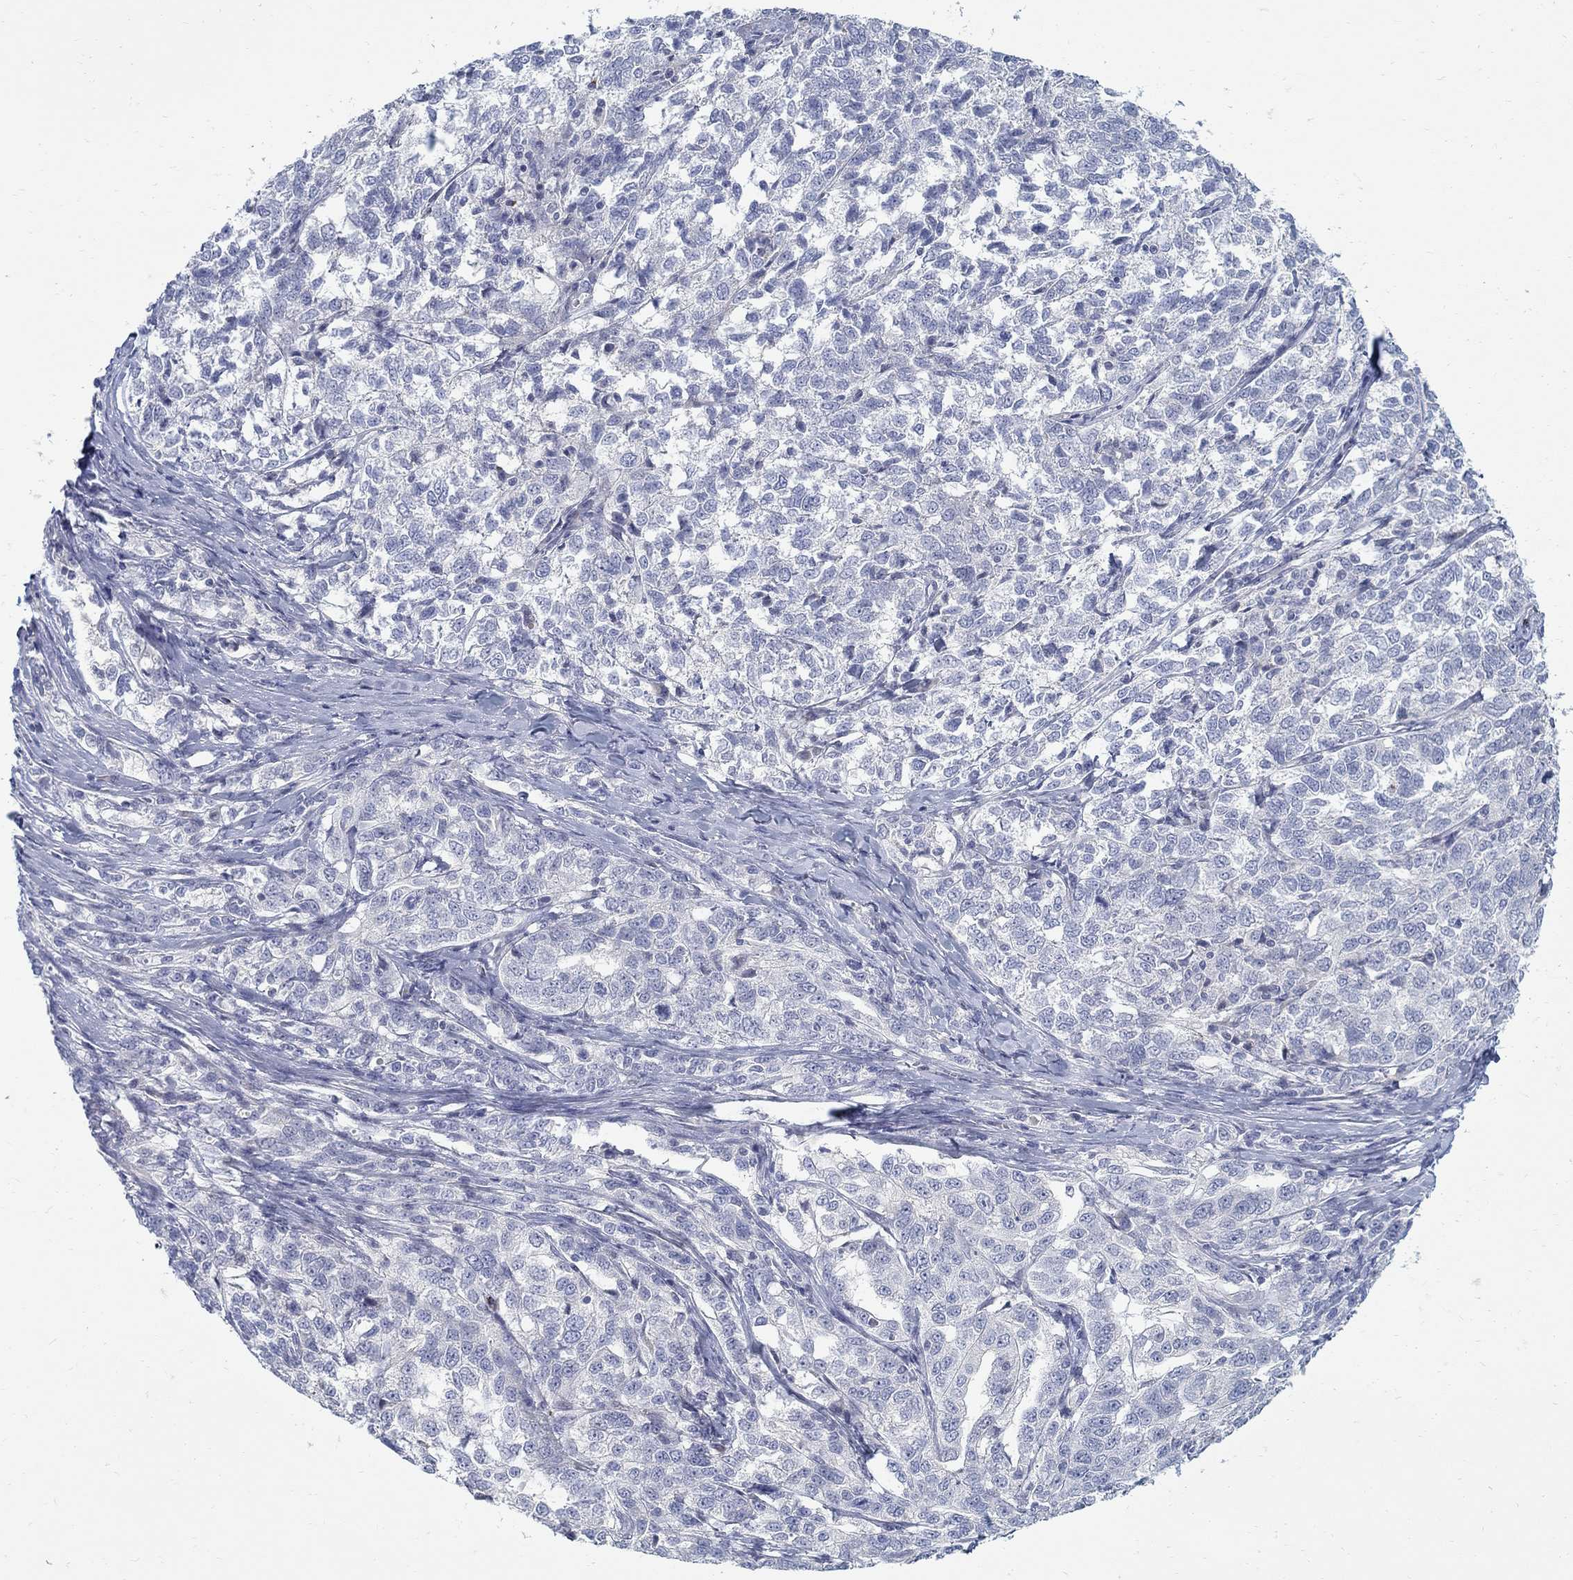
{"staining": {"intensity": "negative", "quantity": "none", "location": "none"}, "tissue": "ovarian cancer", "cell_type": "Tumor cells", "image_type": "cancer", "snomed": [{"axis": "morphology", "description": "Cystadenocarcinoma, serous, NOS"}, {"axis": "topography", "description": "Ovary"}], "caption": "IHC of ovarian serous cystadenocarcinoma displays no expression in tumor cells.", "gene": "ANO7", "patient": {"sex": "female", "age": 71}}